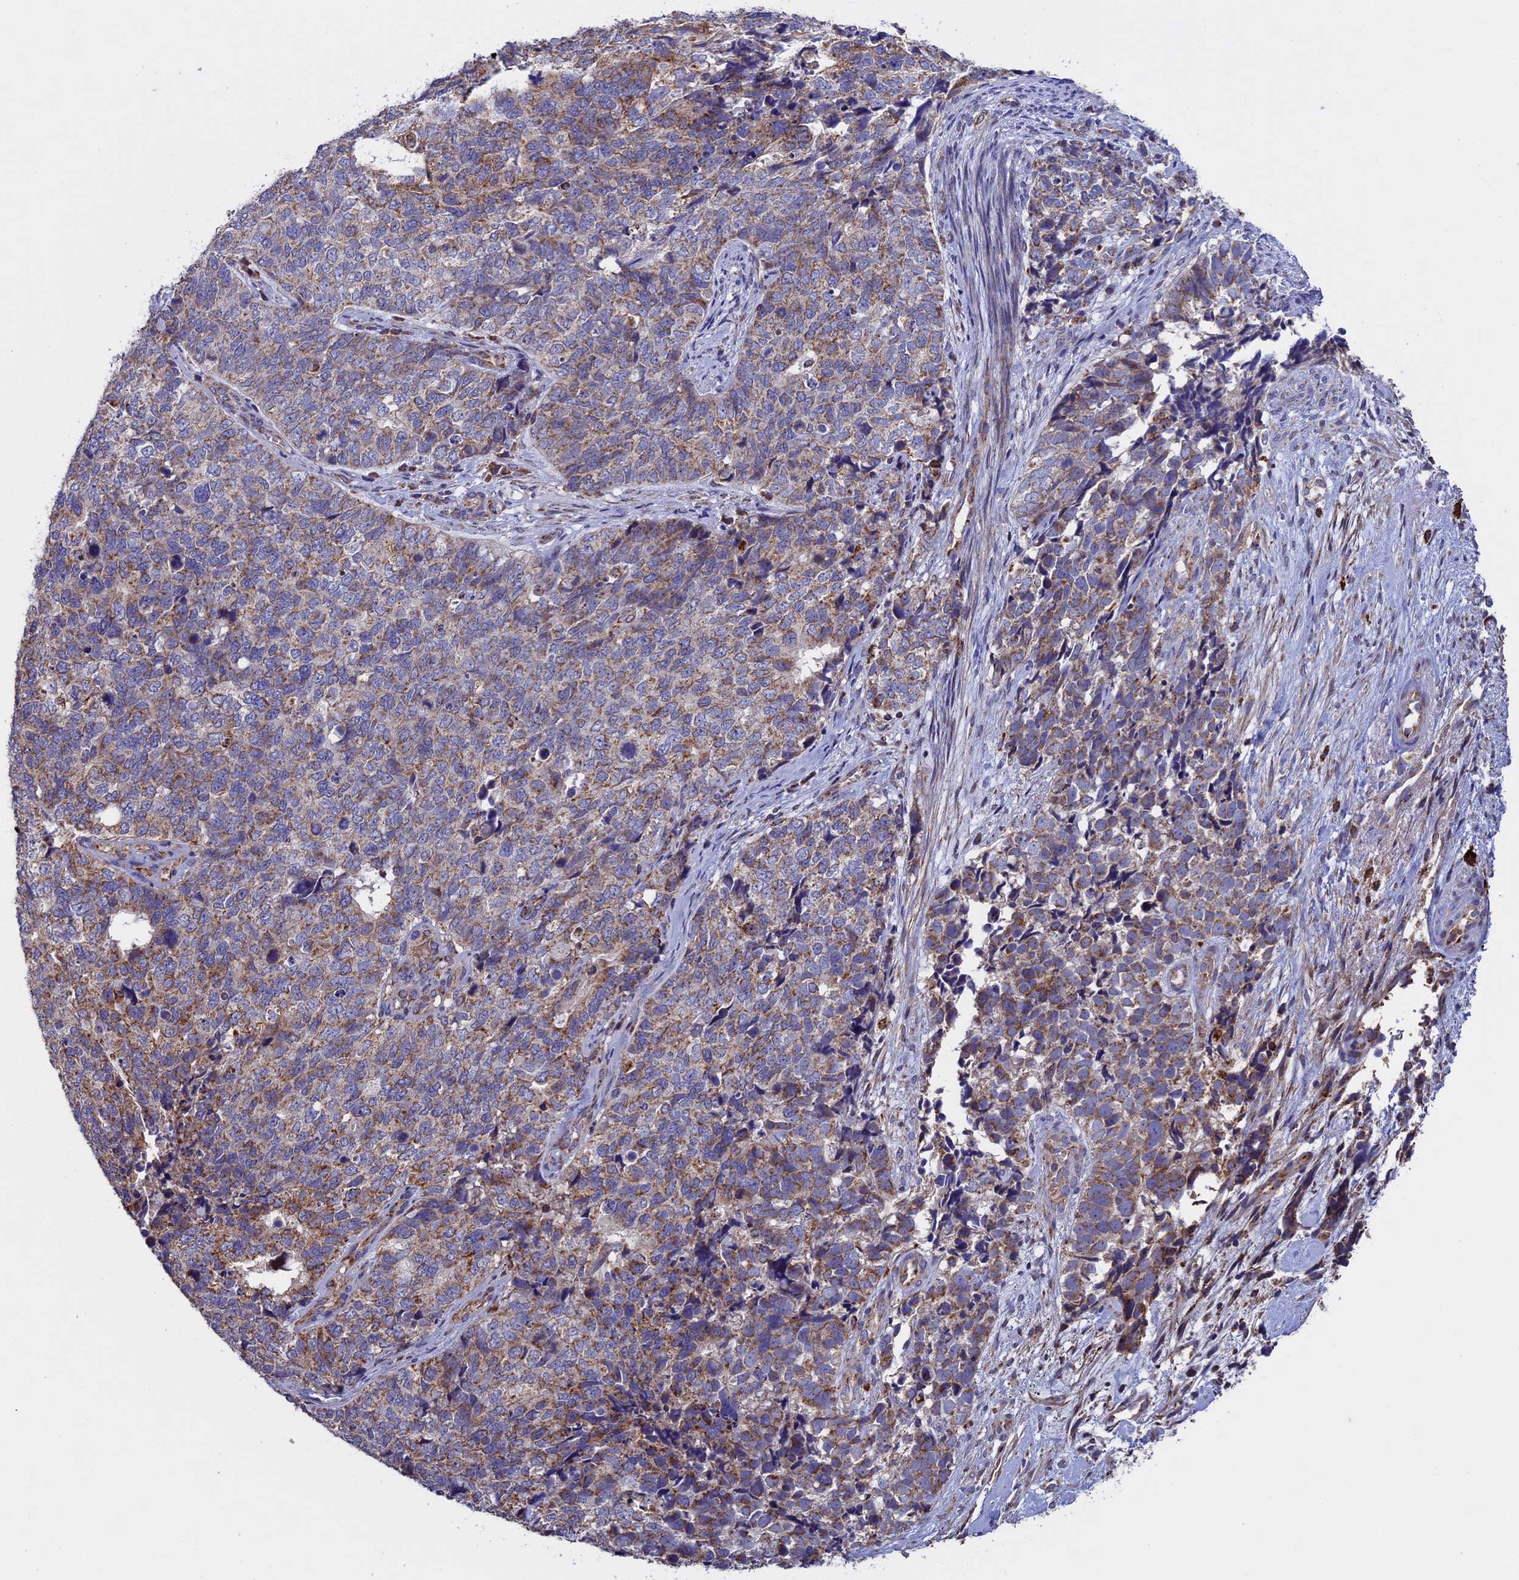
{"staining": {"intensity": "moderate", "quantity": "<25%", "location": "cytoplasmic/membranous"}, "tissue": "cervical cancer", "cell_type": "Tumor cells", "image_type": "cancer", "snomed": [{"axis": "morphology", "description": "Squamous cell carcinoma, NOS"}, {"axis": "topography", "description": "Cervix"}], "caption": "Tumor cells exhibit low levels of moderate cytoplasmic/membranous positivity in about <25% of cells in human cervical cancer.", "gene": "RNF17", "patient": {"sex": "female", "age": 63}}